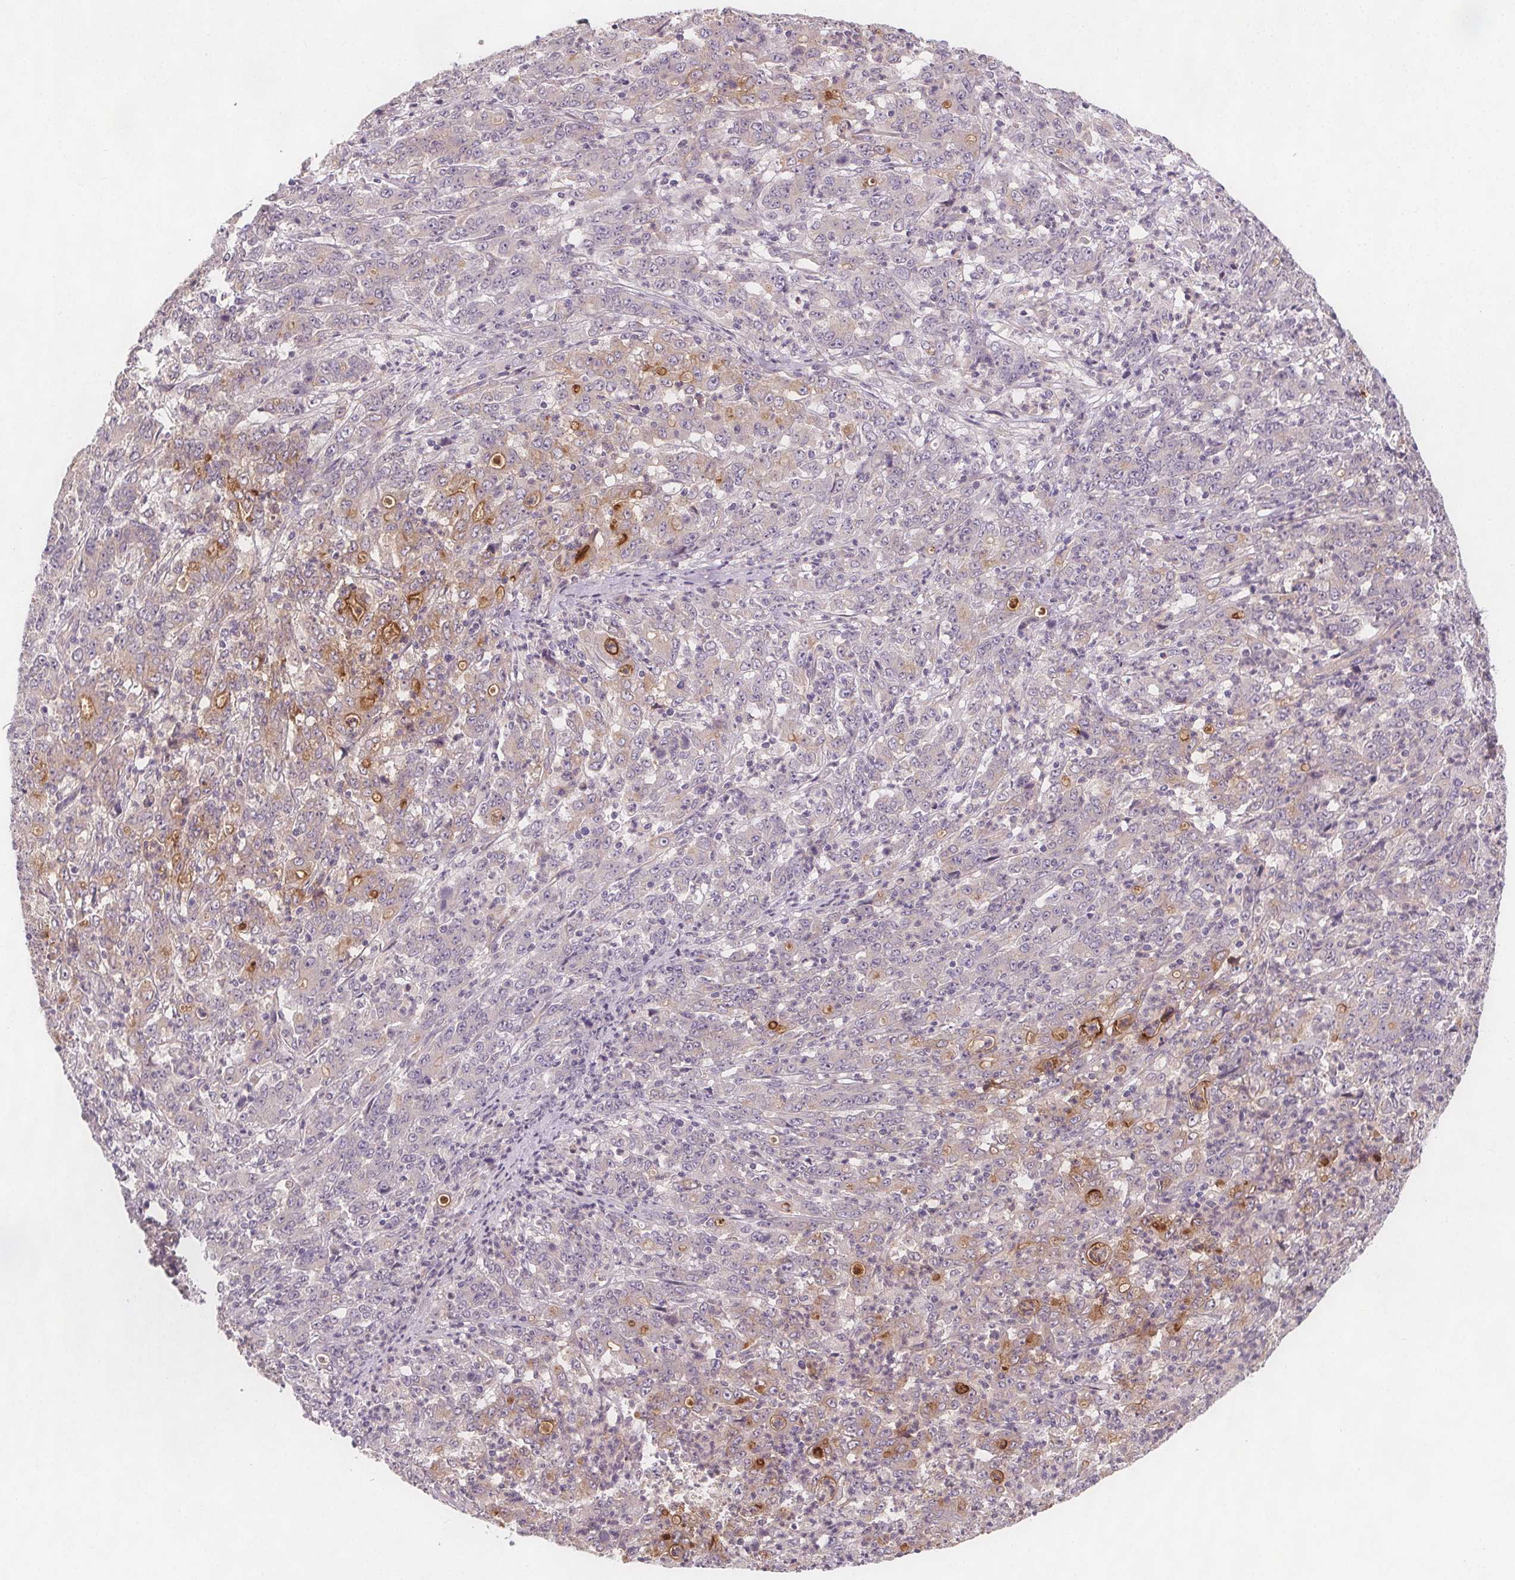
{"staining": {"intensity": "negative", "quantity": "none", "location": "none"}, "tissue": "stomach cancer", "cell_type": "Tumor cells", "image_type": "cancer", "snomed": [{"axis": "morphology", "description": "Adenocarcinoma, NOS"}, {"axis": "topography", "description": "Stomach, lower"}], "caption": "Micrograph shows no significant protein staining in tumor cells of adenocarcinoma (stomach).", "gene": "VNN1", "patient": {"sex": "female", "age": 71}}